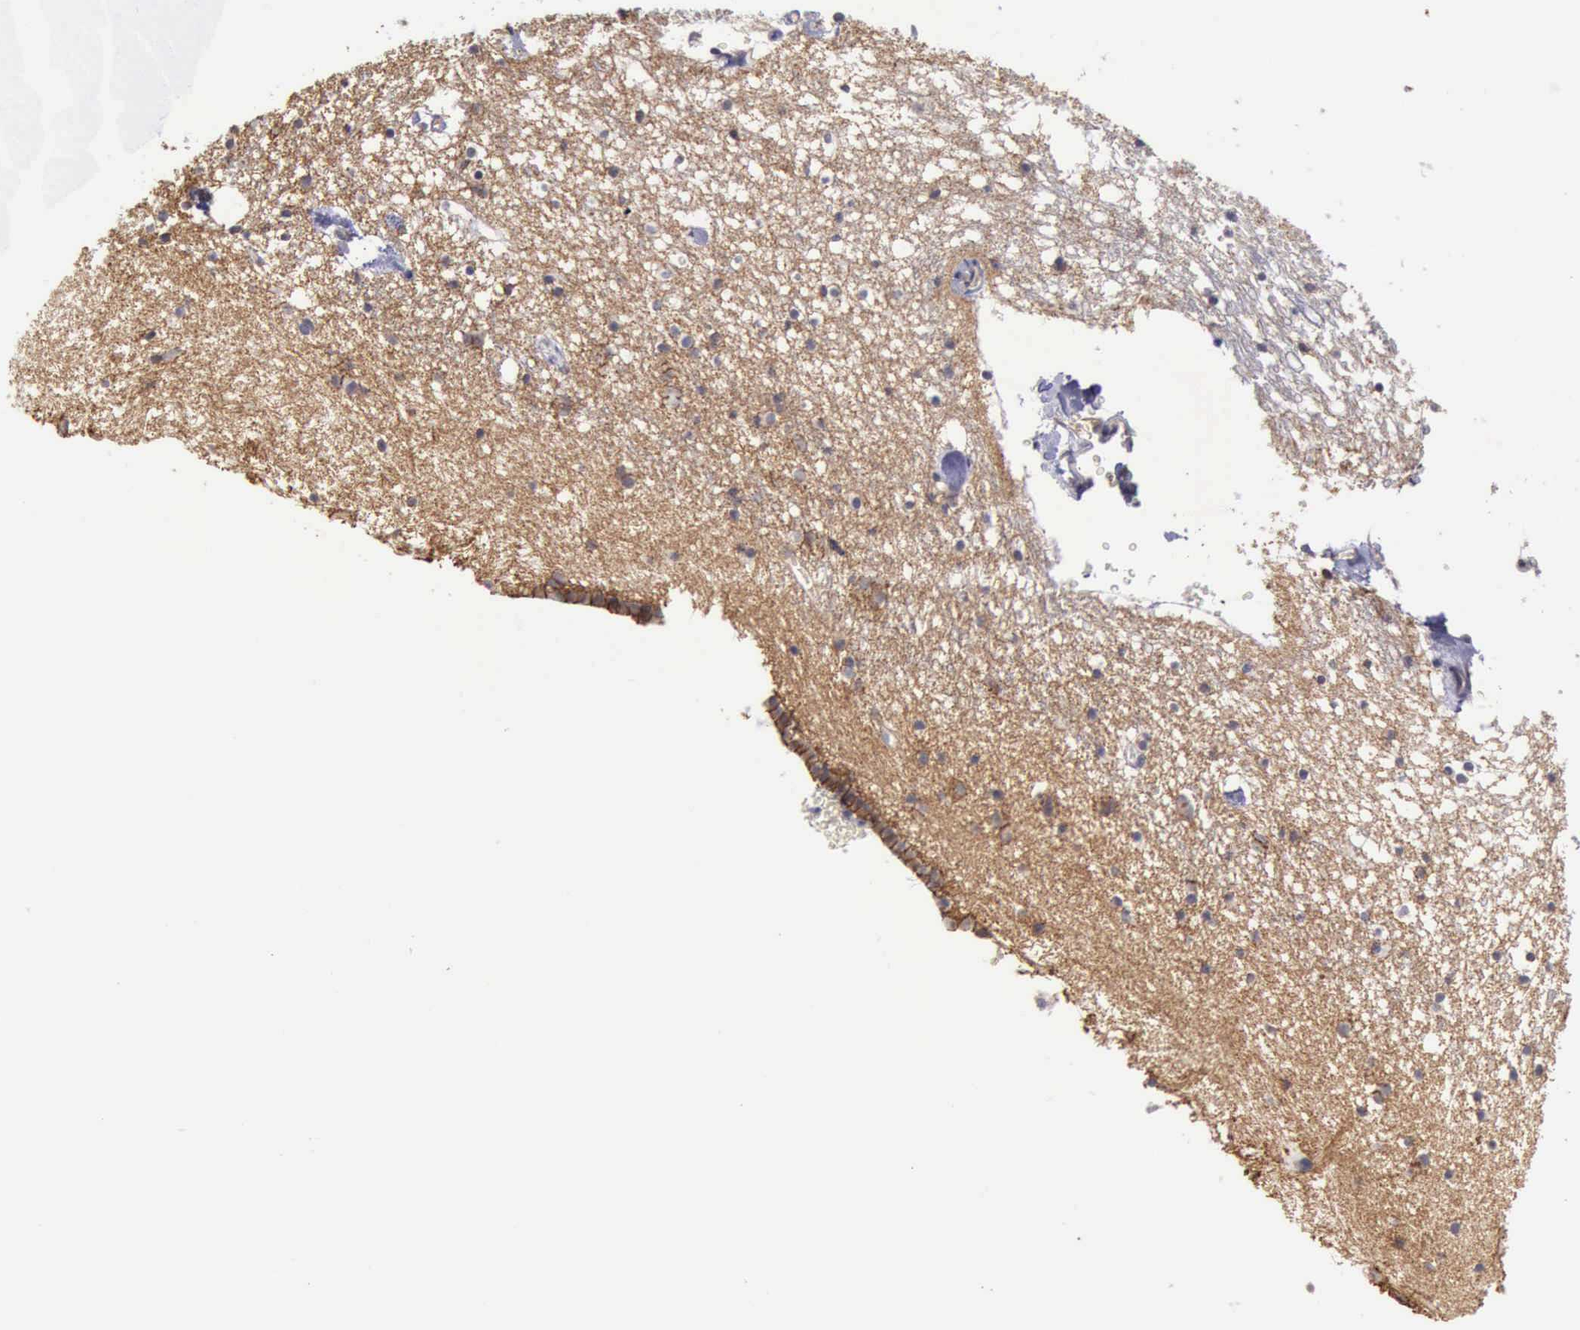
{"staining": {"intensity": "strong", "quantity": "<25%", "location": "cytoplasmic/membranous"}, "tissue": "caudate", "cell_type": "Glial cells", "image_type": "normal", "snomed": [{"axis": "morphology", "description": "Normal tissue, NOS"}, {"axis": "topography", "description": "Lateral ventricle wall"}], "caption": "Brown immunohistochemical staining in benign human caudate demonstrates strong cytoplasmic/membranous staining in approximately <25% of glial cells. The protein of interest is shown in brown color, while the nuclei are stained blue.", "gene": "KCND1", "patient": {"sex": "male", "age": 45}}